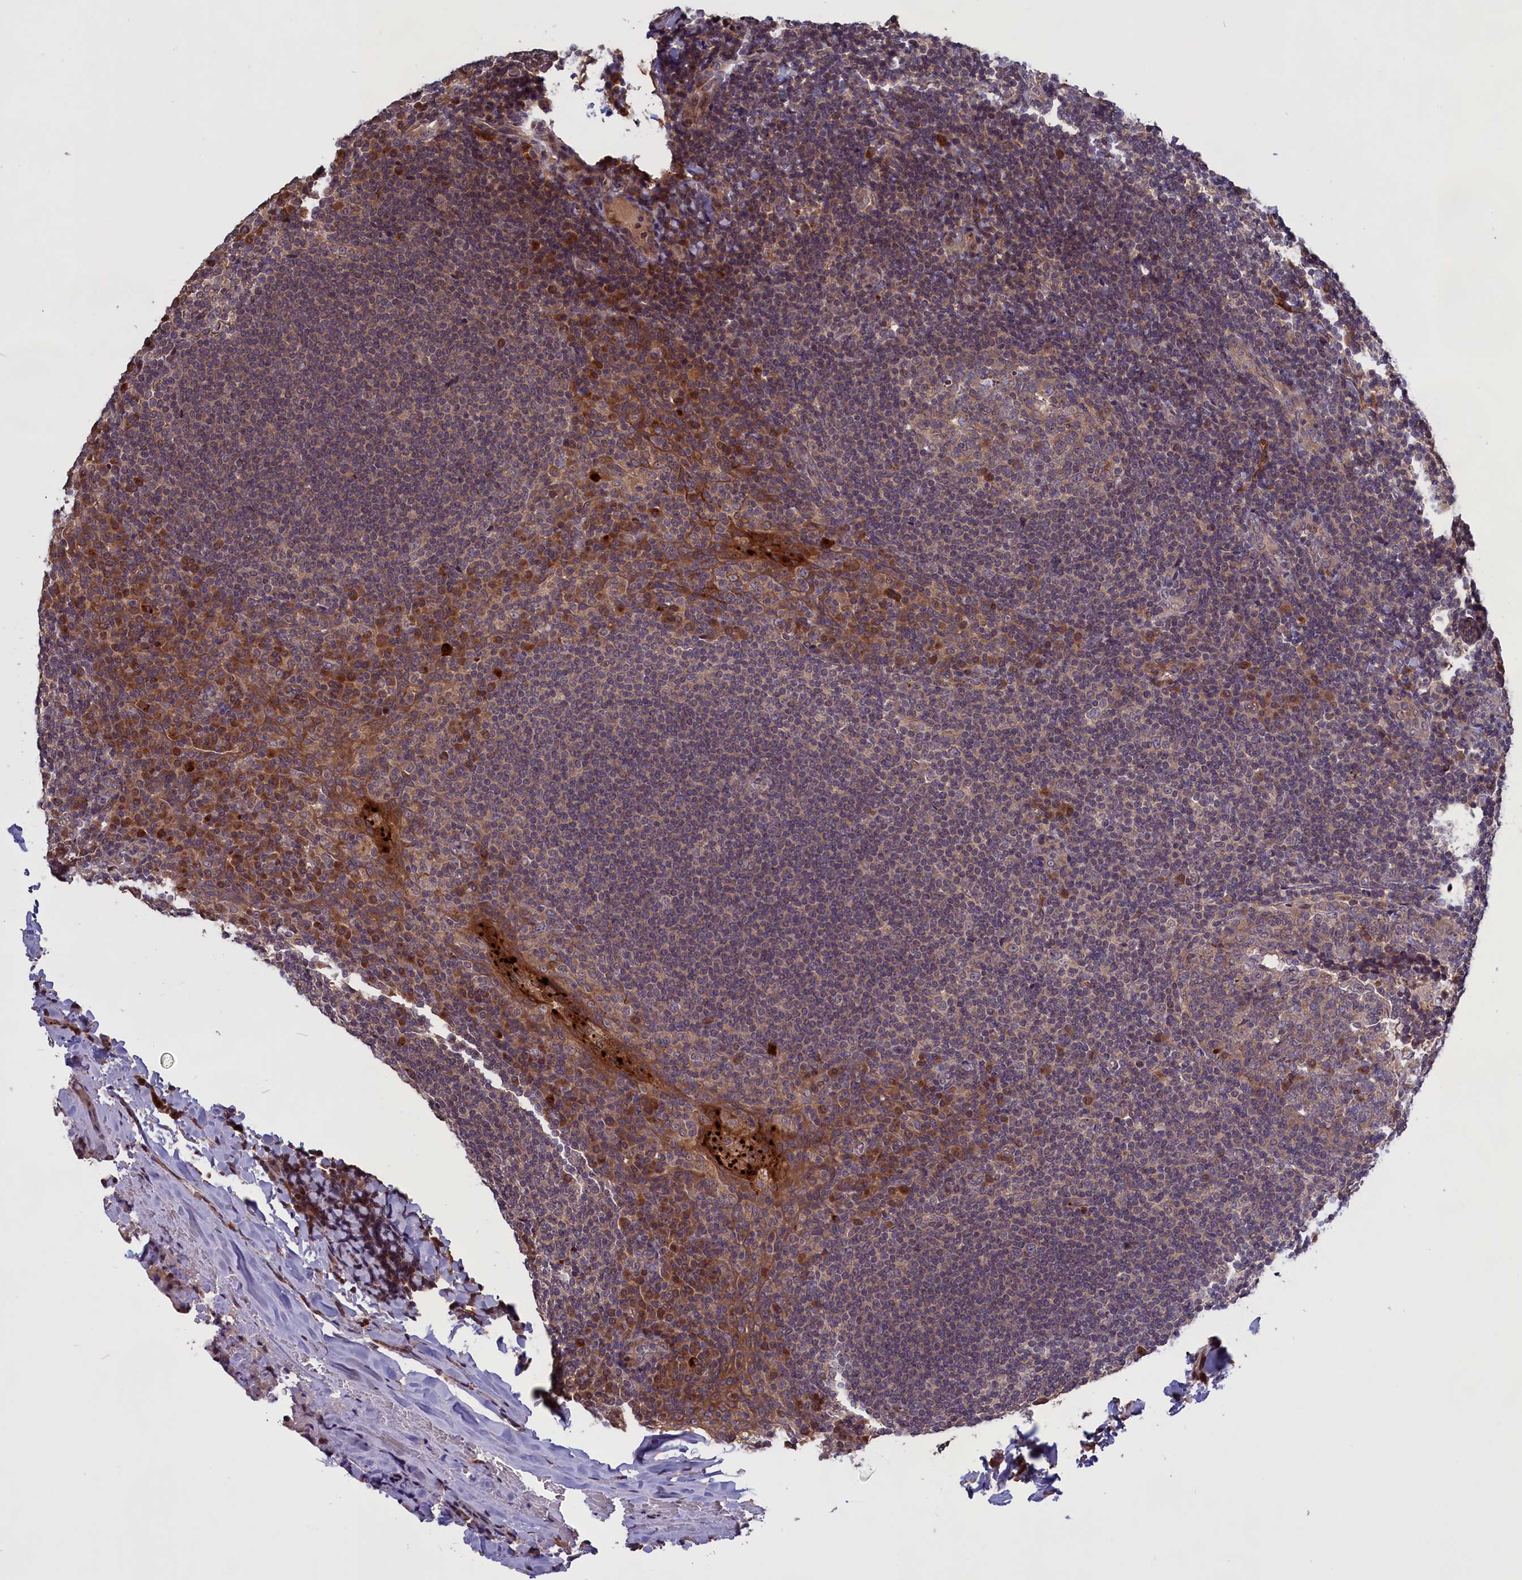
{"staining": {"intensity": "weak", "quantity": ">75%", "location": "cytoplasmic/membranous"}, "tissue": "tonsil", "cell_type": "Germinal center cells", "image_type": "normal", "snomed": [{"axis": "morphology", "description": "Normal tissue, NOS"}, {"axis": "topography", "description": "Tonsil"}], "caption": "A micrograph showing weak cytoplasmic/membranous expression in approximately >75% of germinal center cells in normal tonsil, as visualized by brown immunohistochemical staining.", "gene": "DENND1B", "patient": {"sex": "male", "age": 31}}